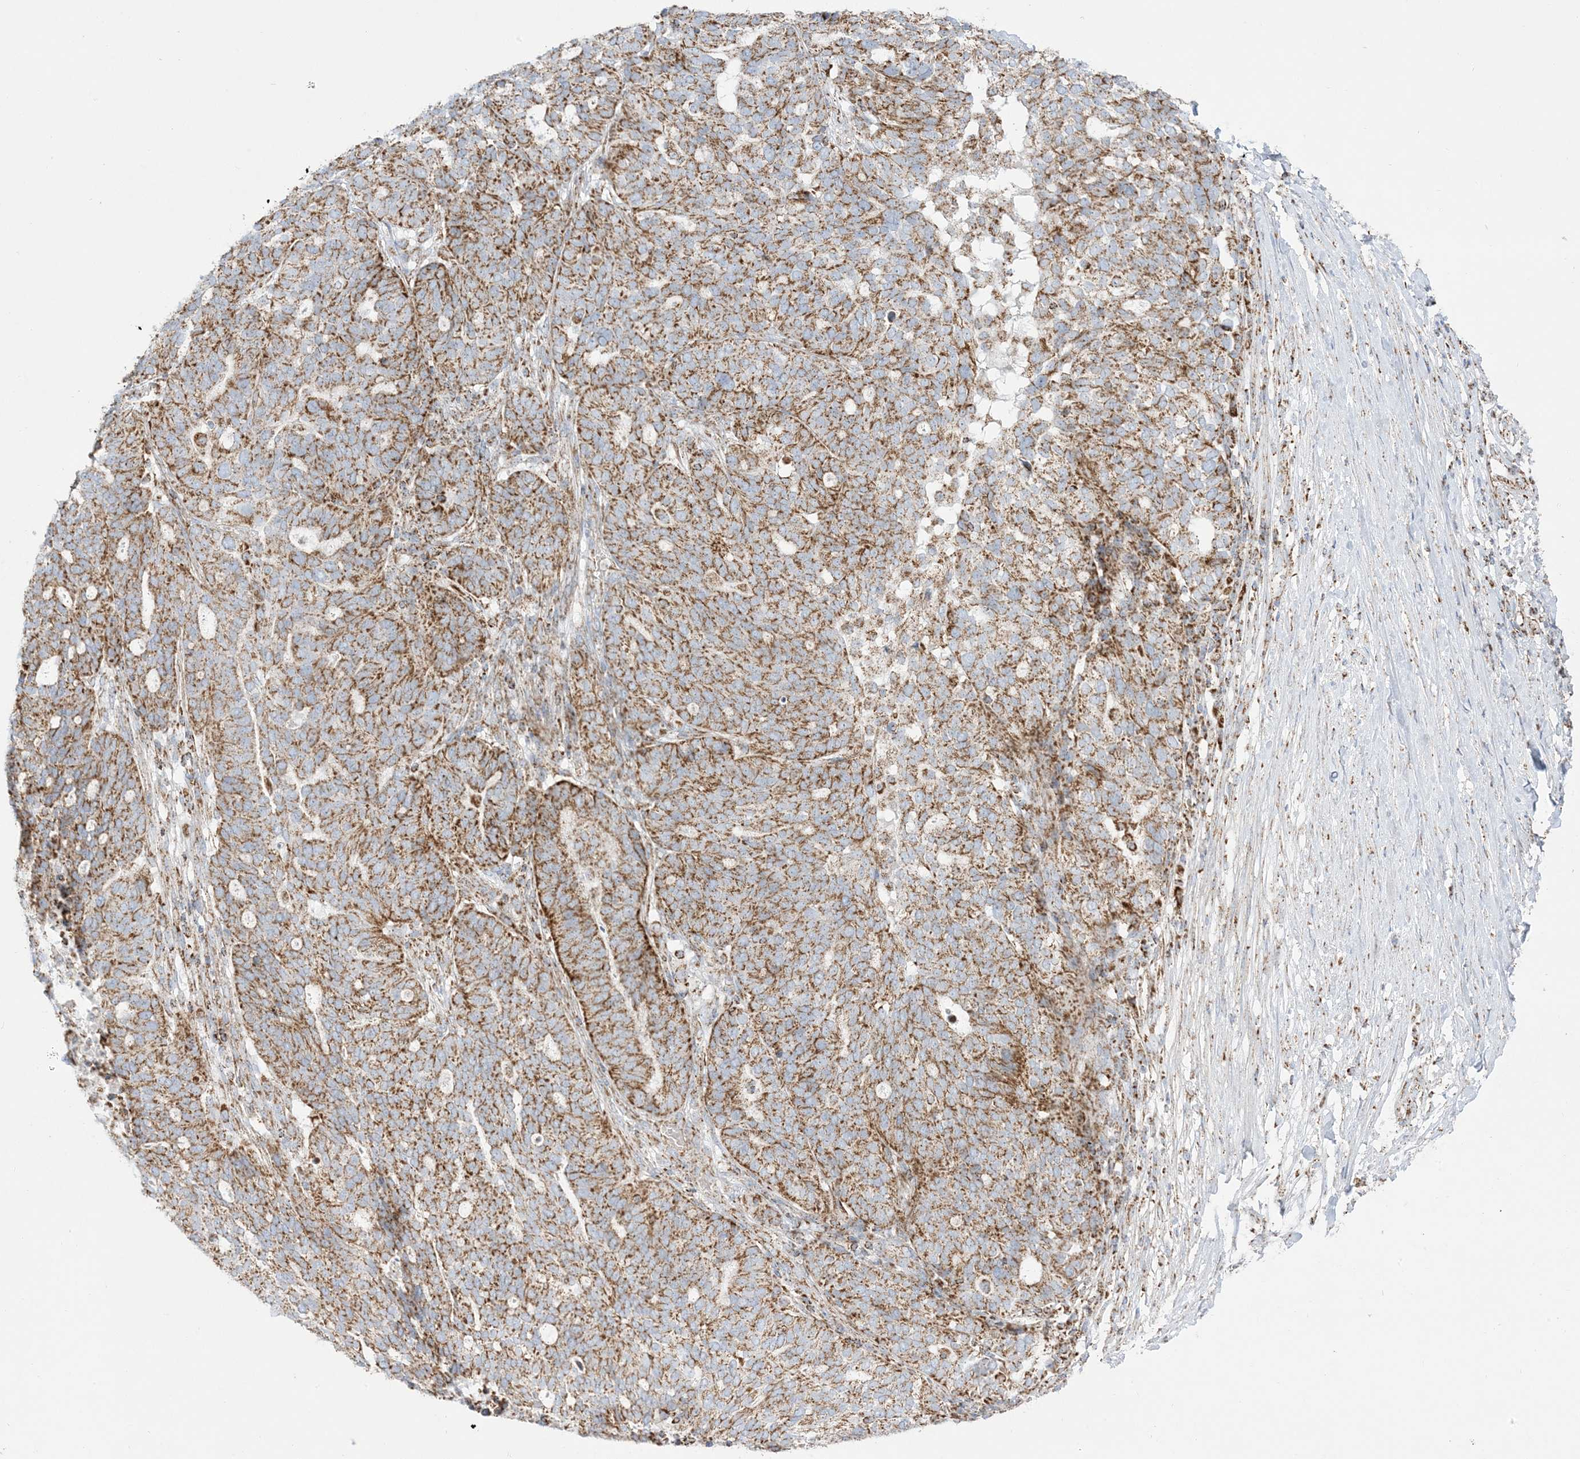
{"staining": {"intensity": "moderate", "quantity": ">75%", "location": "cytoplasmic/membranous"}, "tissue": "ovarian cancer", "cell_type": "Tumor cells", "image_type": "cancer", "snomed": [{"axis": "morphology", "description": "Cystadenocarcinoma, serous, NOS"}, {"axis": "topography", "description": "Ovary"}], "caption": "This micrograph reveals immunohistochemistry (IHC) staining of ovarian serous cystadenocarcinoma, with medium moderate cytoplasmic/membranous staining in about >75% of tumor cells.", "gene": "MRPS36", "patient": {"sex": "female", "age": 59}}